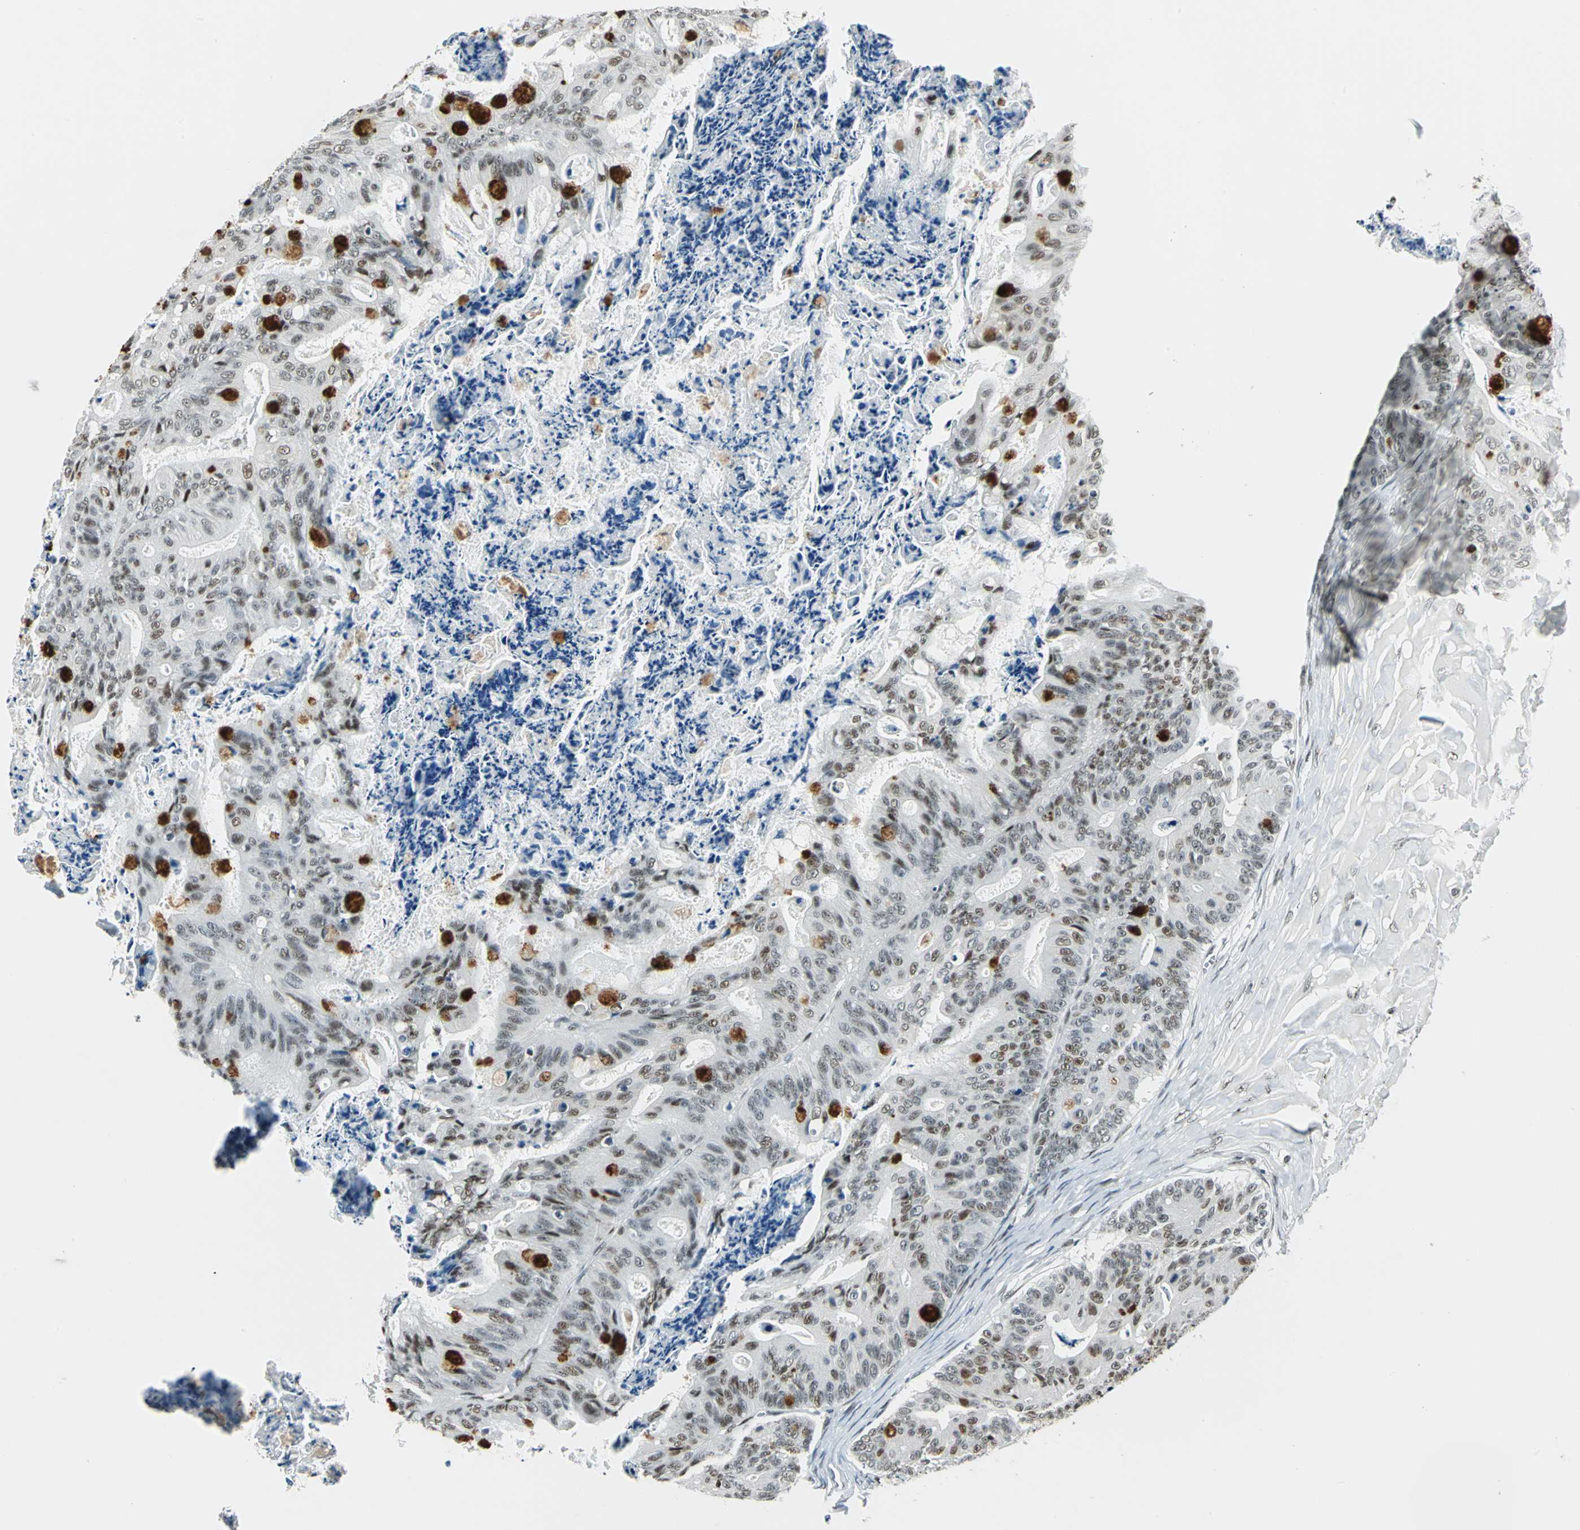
{"staining": {"intensity": "strong", "quantity": ">75%", "location": "cytoplasmic/membranous,nuclear"}, "tissue": "ovarian cancer", "cell_type": "Tumor cells", "image_type": "cancer", "snomed": [{"axis": "morphology", "description": "Cystadenocarcinoma, mucinous, NOS"}, {"axis": "topography", "description": "Ovary"}], "caption": "This image shows IHC staining of human mucinous cystadenocarcinoma (ovarian), with high strong cytoplasmic/membranous and nuclear expression in about >75% of tumor cells.", "gene": "KAT6B", "patient": {"sex": "female", "age": 36}}